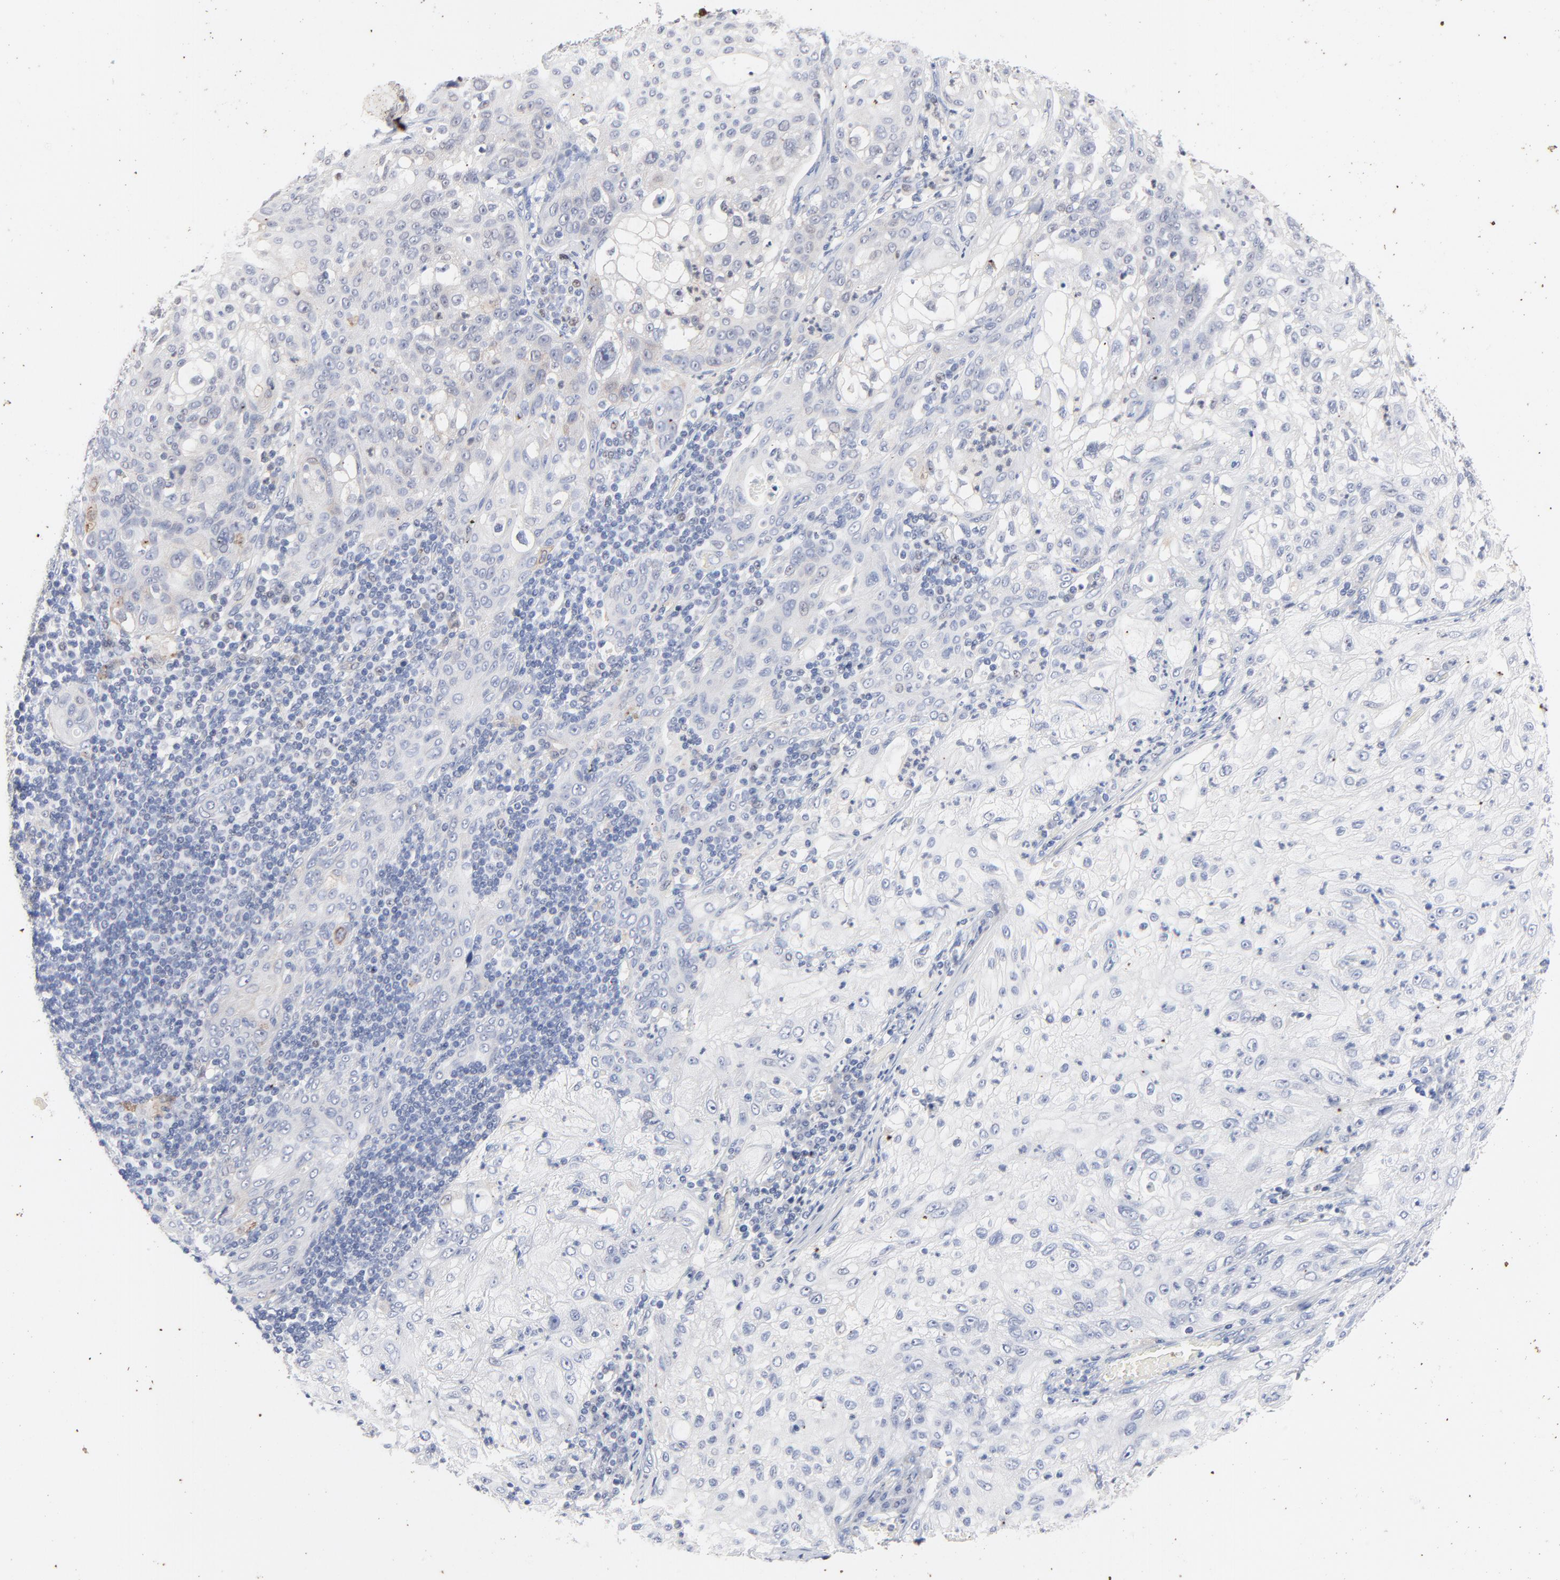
{"staining": {"intensity": "weak", "quantity": "<25%", "location": "cytoplasmic/membranous"}, "tissue": "lung cancer", "cell_type": "Tumor cells", "image_type": "cancer", "snomed": [{"axis": "morphology", "description": "Inflammation, NOS"}, {"axis": "morphology", "description": "Squamous cell carcinoma, NOS"}, {"axis": "topography", "description": "Lymph node"}, {"axis": "topography", "description": "Soft tissue"}, {"axis": "topography", "description": "Lung"}], "caption": "The IHC image has no significant staining in tumor cells of lung cancer (squamous cell carcinoma) tissue.", "gene": "AADAC", "patient": {"sex": "male", "age": 66}}